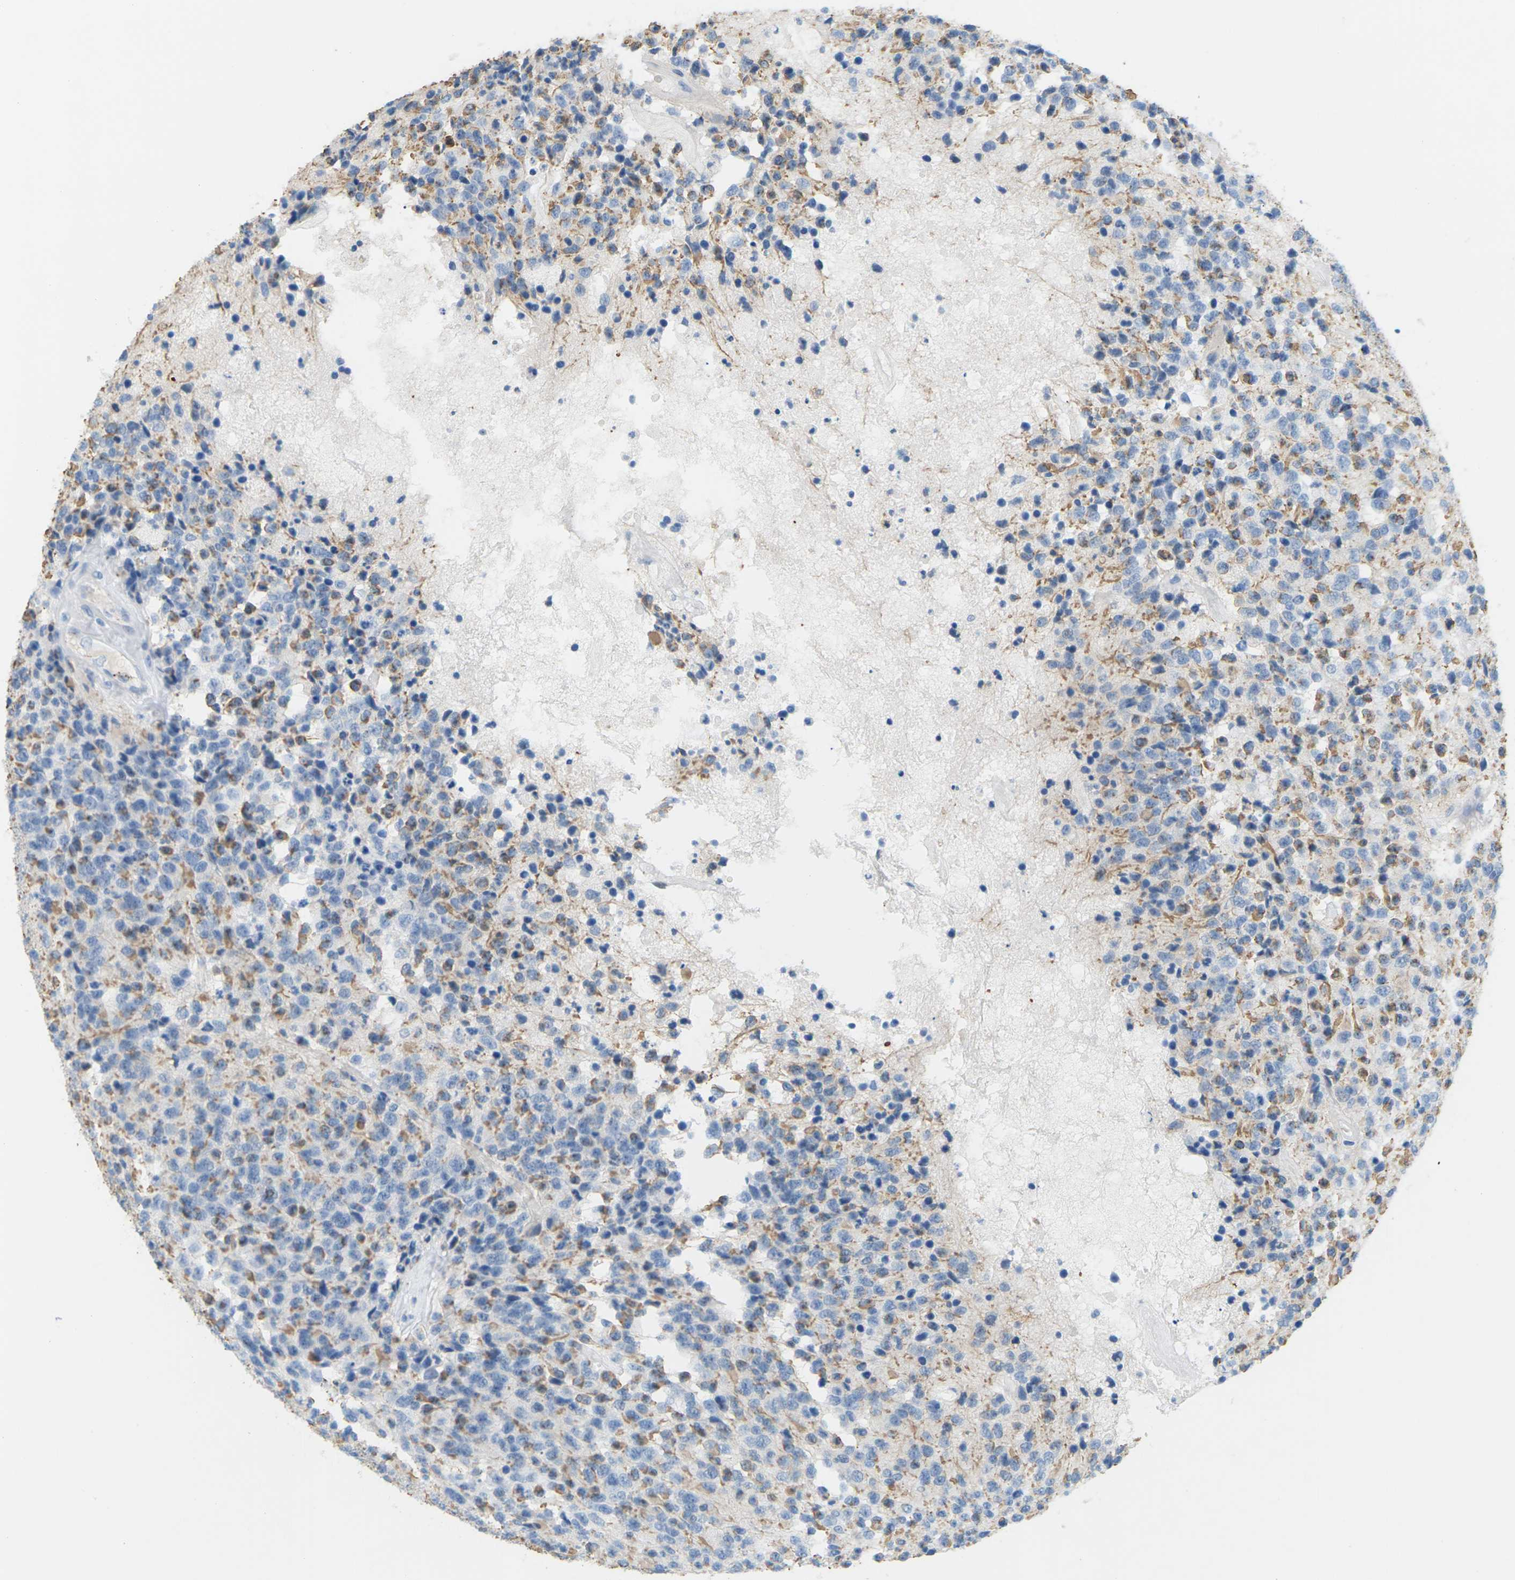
{"staining": {"intensity": "moderate", "quantity": "<25%", "location": "cytoplasmic/membranous"}, "tissue": "glioma", "cell_type": "Tumor cells", "image_type": "cancer", "snomed": [{"axis": "morphology", "description": "Glioma, malignant, High grade"}, {"axis": "topography", "description": "pancreas cauda"}], "caption": "Immunohistochemical staining of human malignant glioma (high-grade) reveals low levels of moderate cytoplasmic/membranous staining in approximately <25% of tumor cells.", "gene": "CLDN3", "patient": {"sex": "male", "age": 60}}